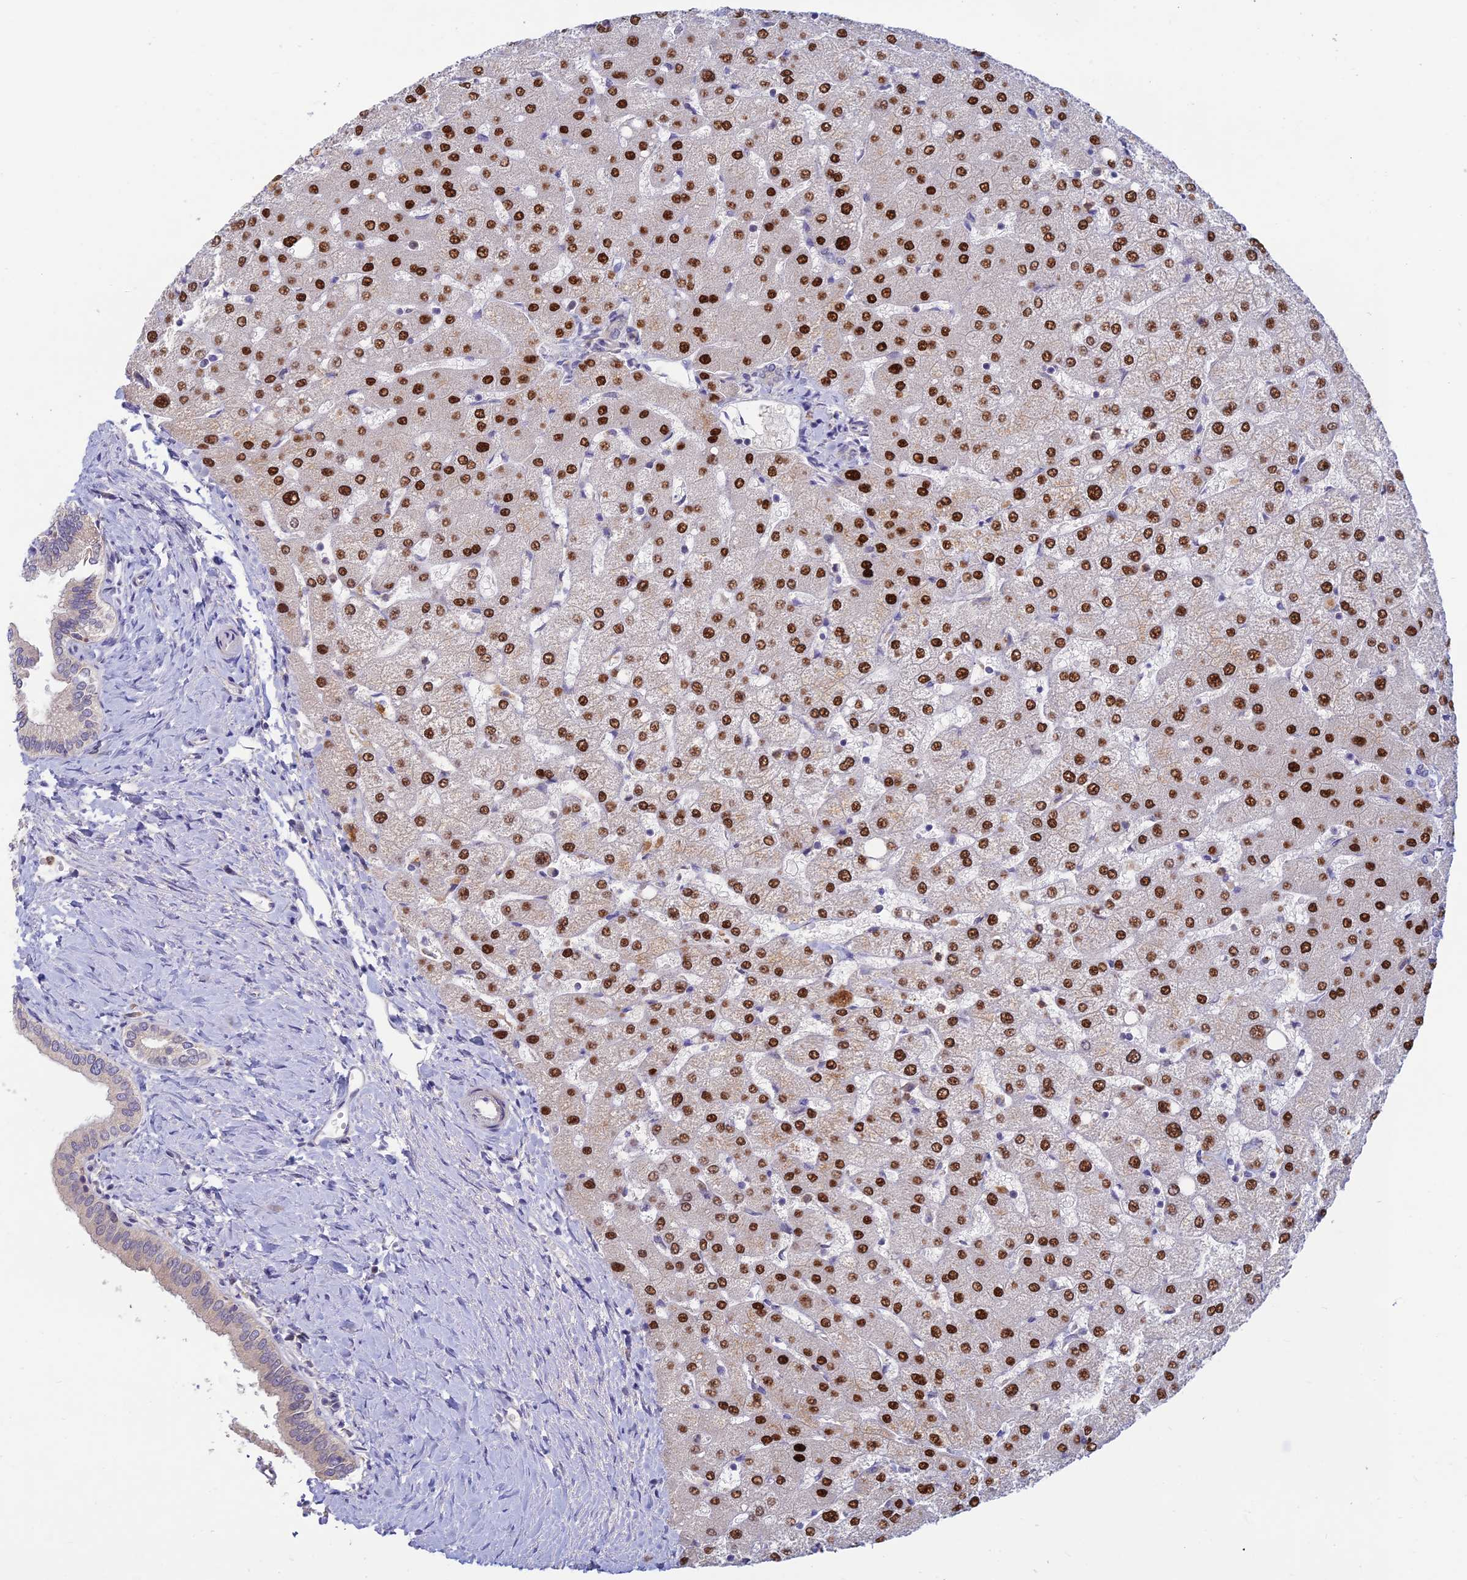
{"staining": {"intensity": "negative", "quantity": "none", "location": "none"}, "tissue": "liver", "cell_type": "Cholangiocytes", "image_type": "normal", "snomed": [{"axis": "morphology", "description": "Normal tissue, NOS"}, {"axis": "topography", "description": "Liver"}], "caption": "Image shows no significant protein staining in cholangiocytes of unremarkable liver. (DAB IHC with hematoxylin counter stain).", "gene": "FASTKD5", "patient": {"sex": "female", "age": 54}}